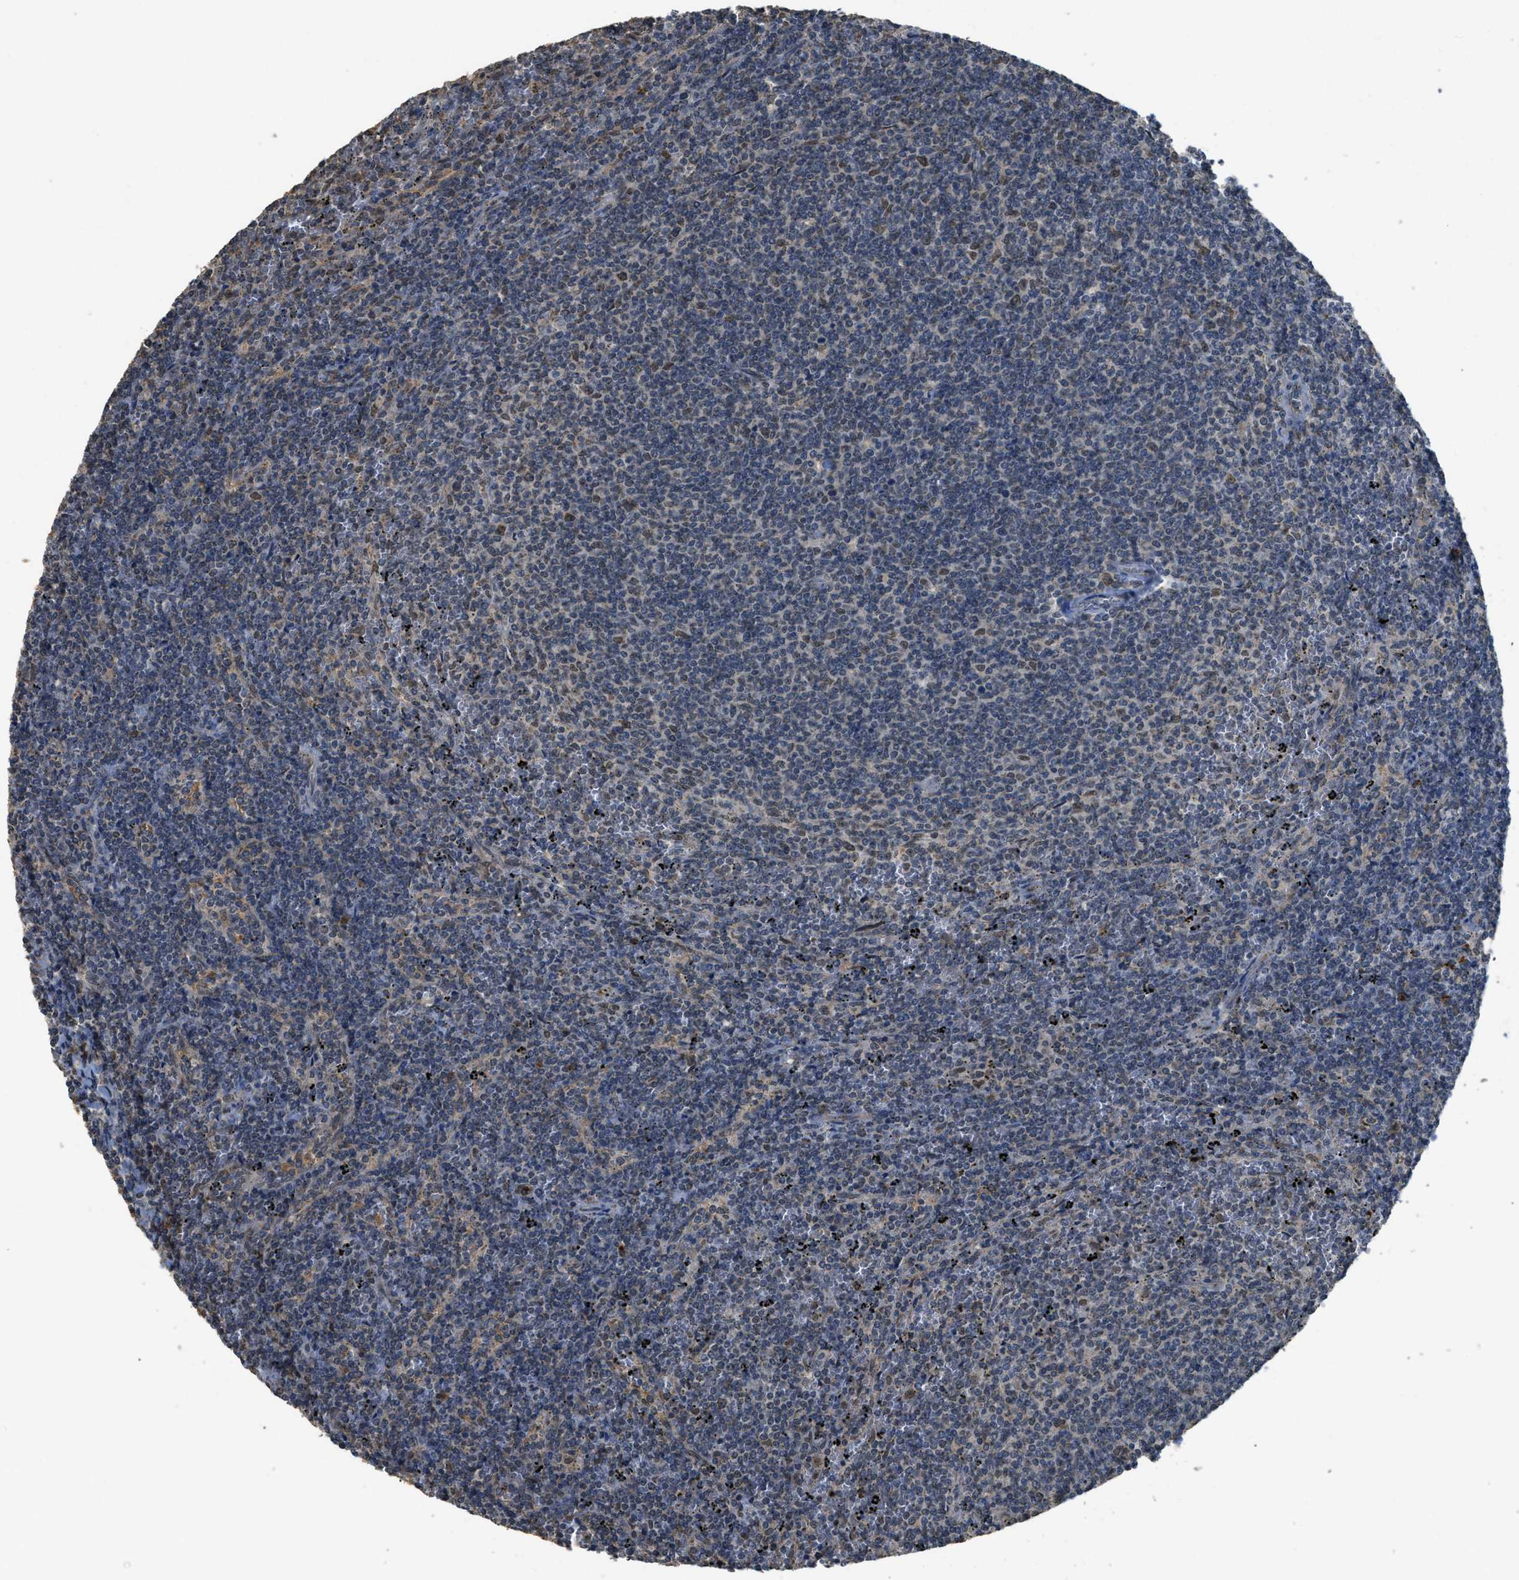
{"staining": {"intensity": "moderate", "quantity": "<25%", "location": "nuclear"}, "tissue": "lymphoma", "cell_type": "Tumor cells", "image_type": "cancer", "snomed": [{"axis": "morphology", "description": "Malignant lymphoma, non-Hodgkin's type, Low grade"}, {"axis": "topography", "description": "Spleen"}], "caption": "Moderate nuclear positivity for a protein is present in approximately <25% of tumor cells of lymphoma using immunohistochemistry.", "gene": "IPO7", "patient": {"sex": "female", "age": 50}}